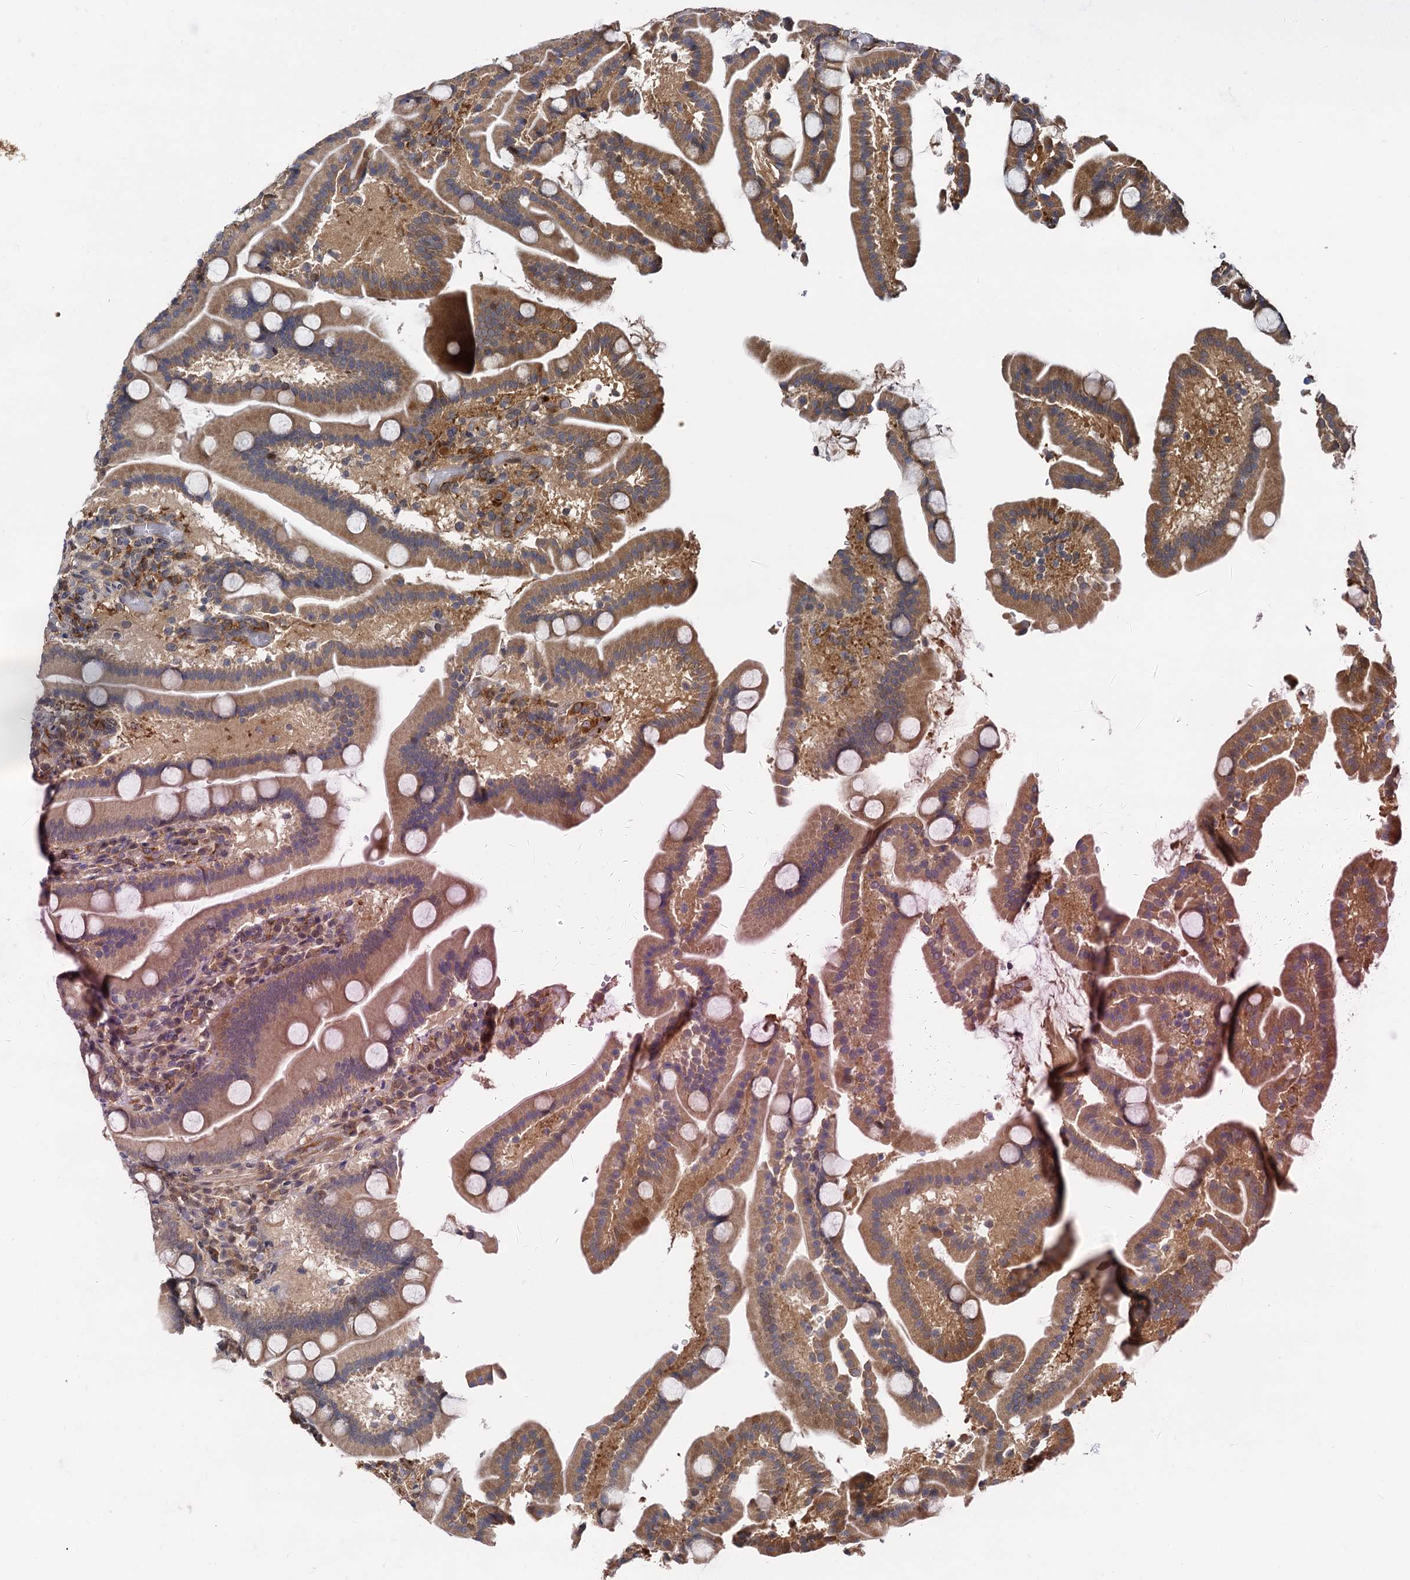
{"staining": {"intensity": "moderate", "quantity": ">75%", "location": "cytoplasmic/membranous"}, "tissue": "duodenum", "cell_type": "Glandular cells", "image_type": "normal", "snomed": [{"axis": "morphology", "description": "Normal tissue, NOS"}, {"axis": "topography", "description": "Duodenum"}], "caption": "High-power microscopy captured an immunohistochemistry (IHC) photomicrograph of unremarkable duodenum, revealing moderate cytoplasmic/membranous expression in about >75% of glandular cells. (Stains: DAB (3,3'-diaminobenzidine) in brown, nuclei in blue, Microscopy: brightfield microscopy at high magnification).", "gene": "SELENOP", "patient": {"sex": "male", "age": 55}}